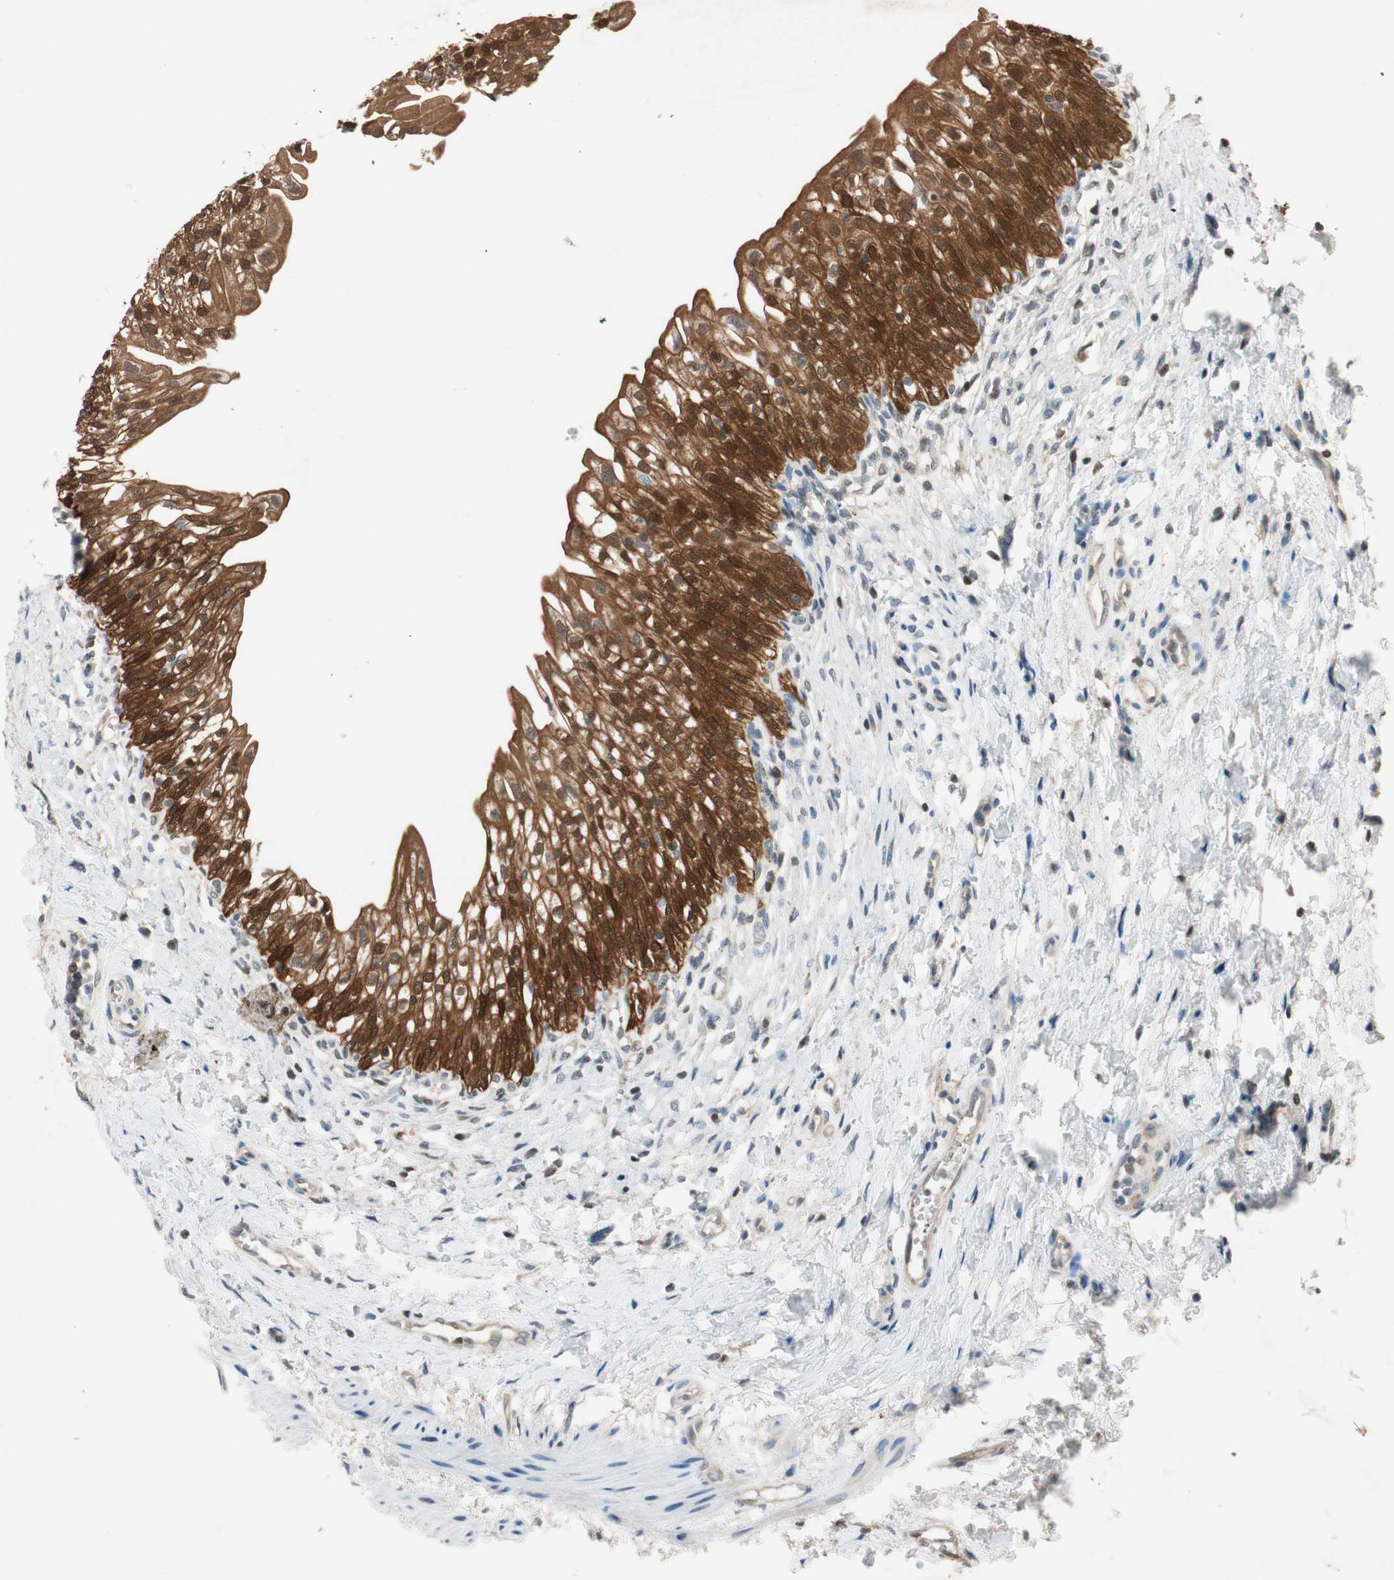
{"staining": {"intensity": "strong", "quantity": ">75%", "location": "cytoplasmic/membranous"}, "tissue": "urinary bladder", "cell_type": "Urothelial cells", "image_type": "normal", "snomed": [{"axis": "morphology", "description": "Normal tissue, NOS"}, {"axis": "topography", "description": "Urinary bladder"}], "caption": "Protein staining displays strong cytoplasmic/membranous staining in about >75% of urothelial cells in benign urinary bladder.", "gene": "SERPINB5", "patient": {"sex": "male", "age": 55}}